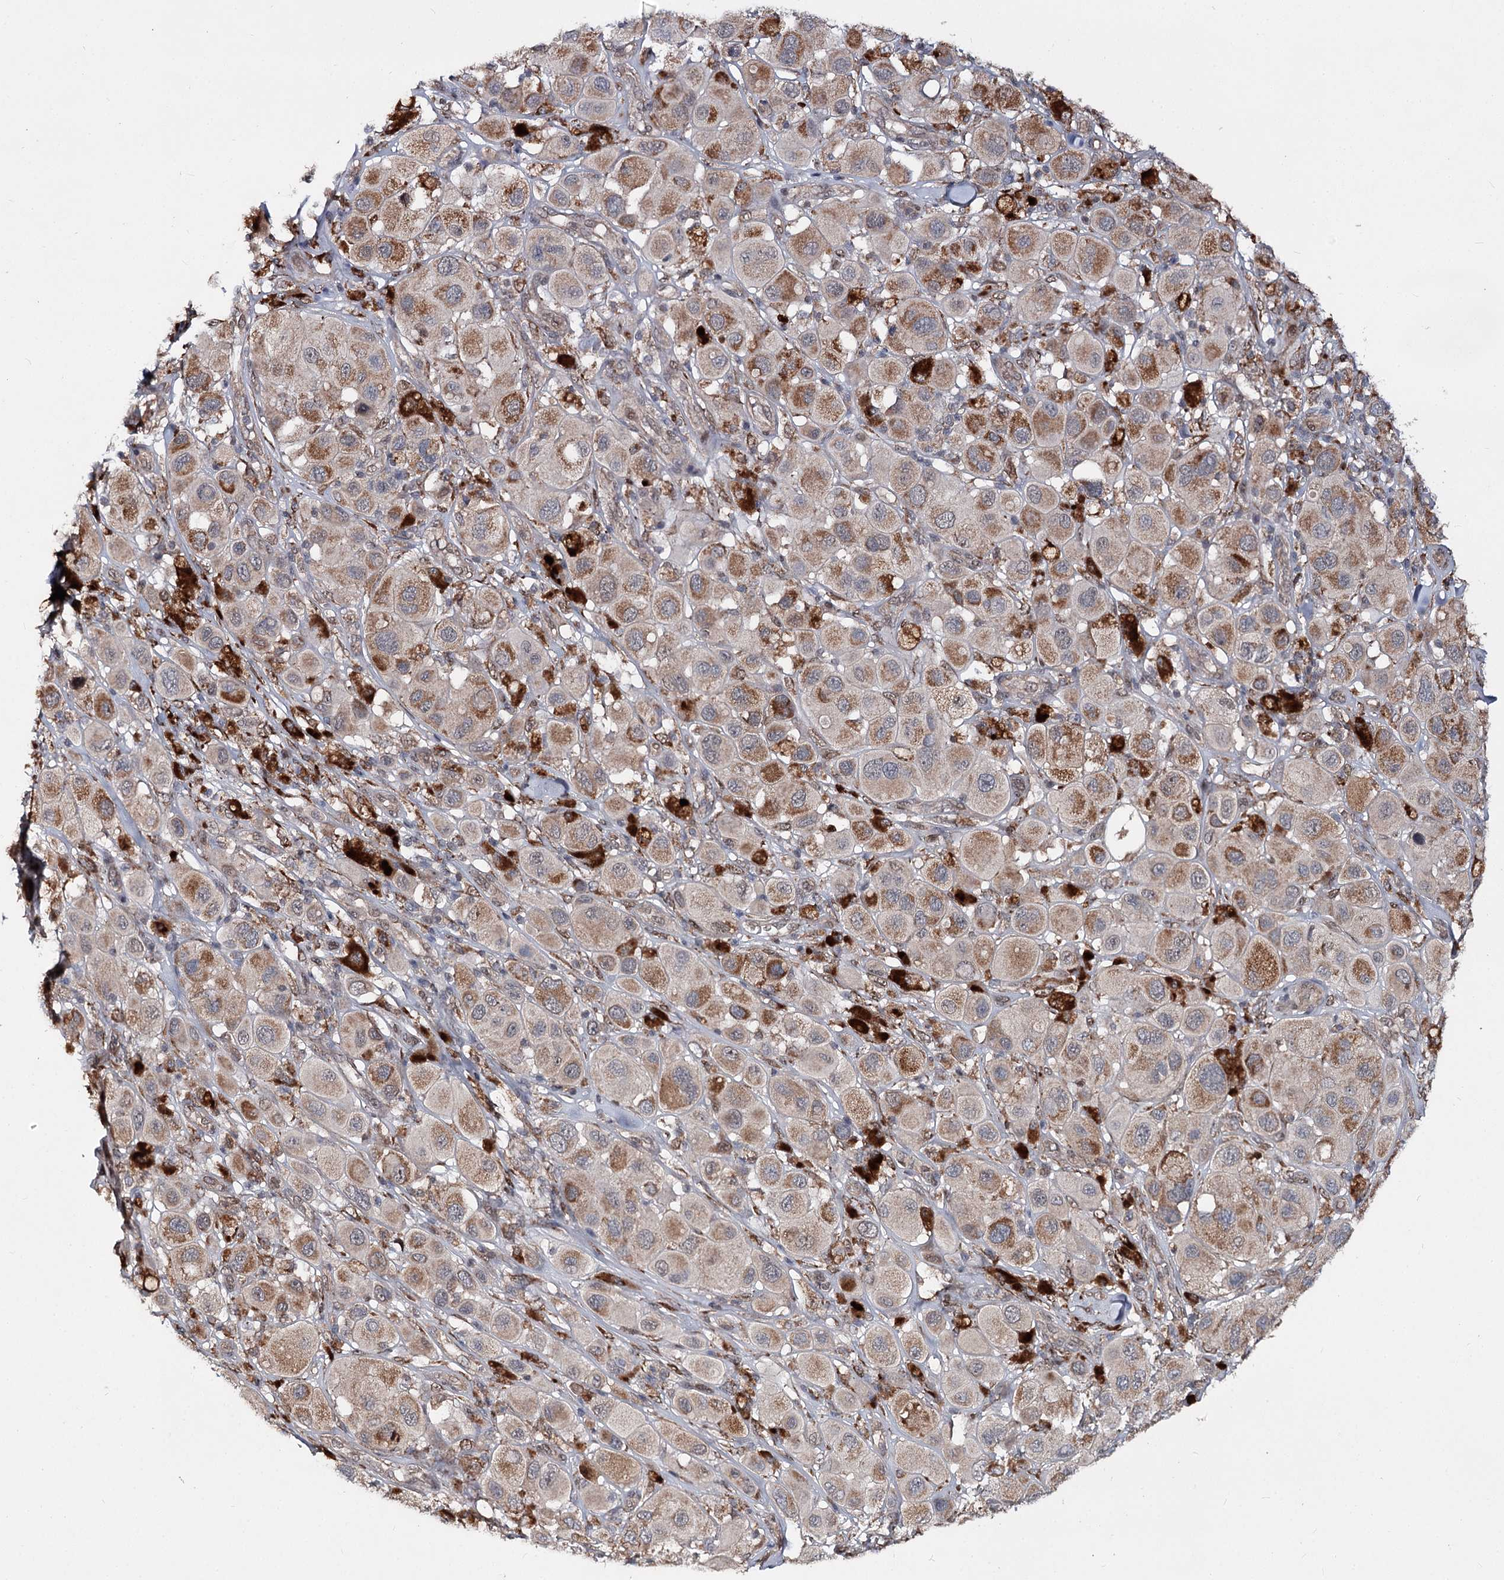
{"staining": {"intensity": "moderate", "quantity": "25%-75%", "location": "cytoplasmic/membranous"}, "tissue": "melanoma", "cell_type": "Tumor cells", "image_type": "cancer", "snomed": [{"axis": "morphology", "description": "Malignant melanoma, Metastatic site"}, {"axis": "topography", "description": "Skin"}], "caption": "Malignant melanoma (metastatic site) stained for a protein exhibits moderate cytoplasmic/membranous positivity in tumor cells.", "gene": "MSANTD2", "patient": {"sex": "male", "age": 41}}